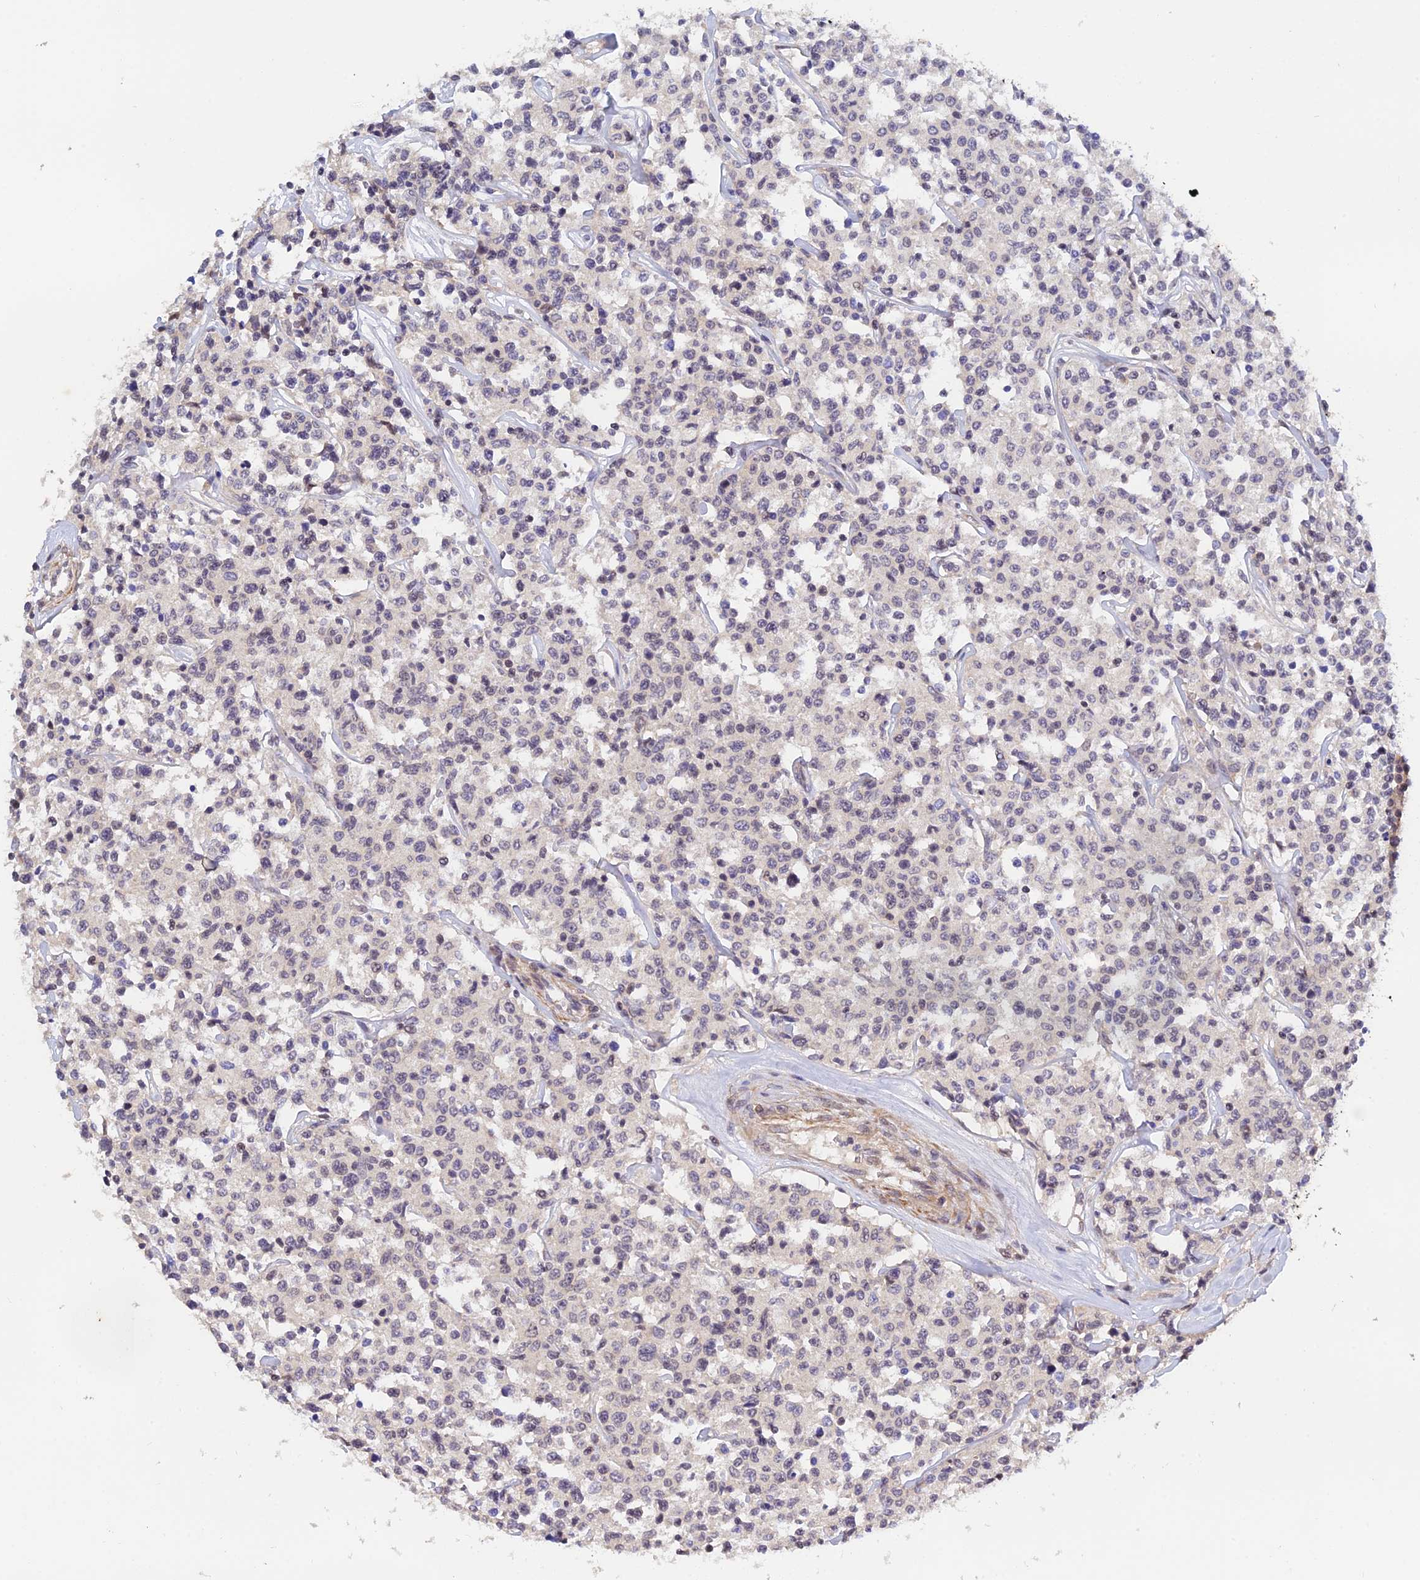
{"staining": {"intensity": "negative", "quantity": "none", "location": "none"}, "tissue": "lymphoma", "cell_type": "Tumor cells", "image_type": "cancer", "snomed": [{"axis": "morphology", "description": "Malignant lymphoma, non-Hodgkin's type, Low grade"}, {"axis": "topography", "description": "Small intestine"}], "caption": "Immunohistochemistry photomicrograph of human lymphoma stained for a protein (brown), which exhibits no expression in tumor cells.", "gene": "CWH43", "patient": {"sex": "female", "age": 59}}